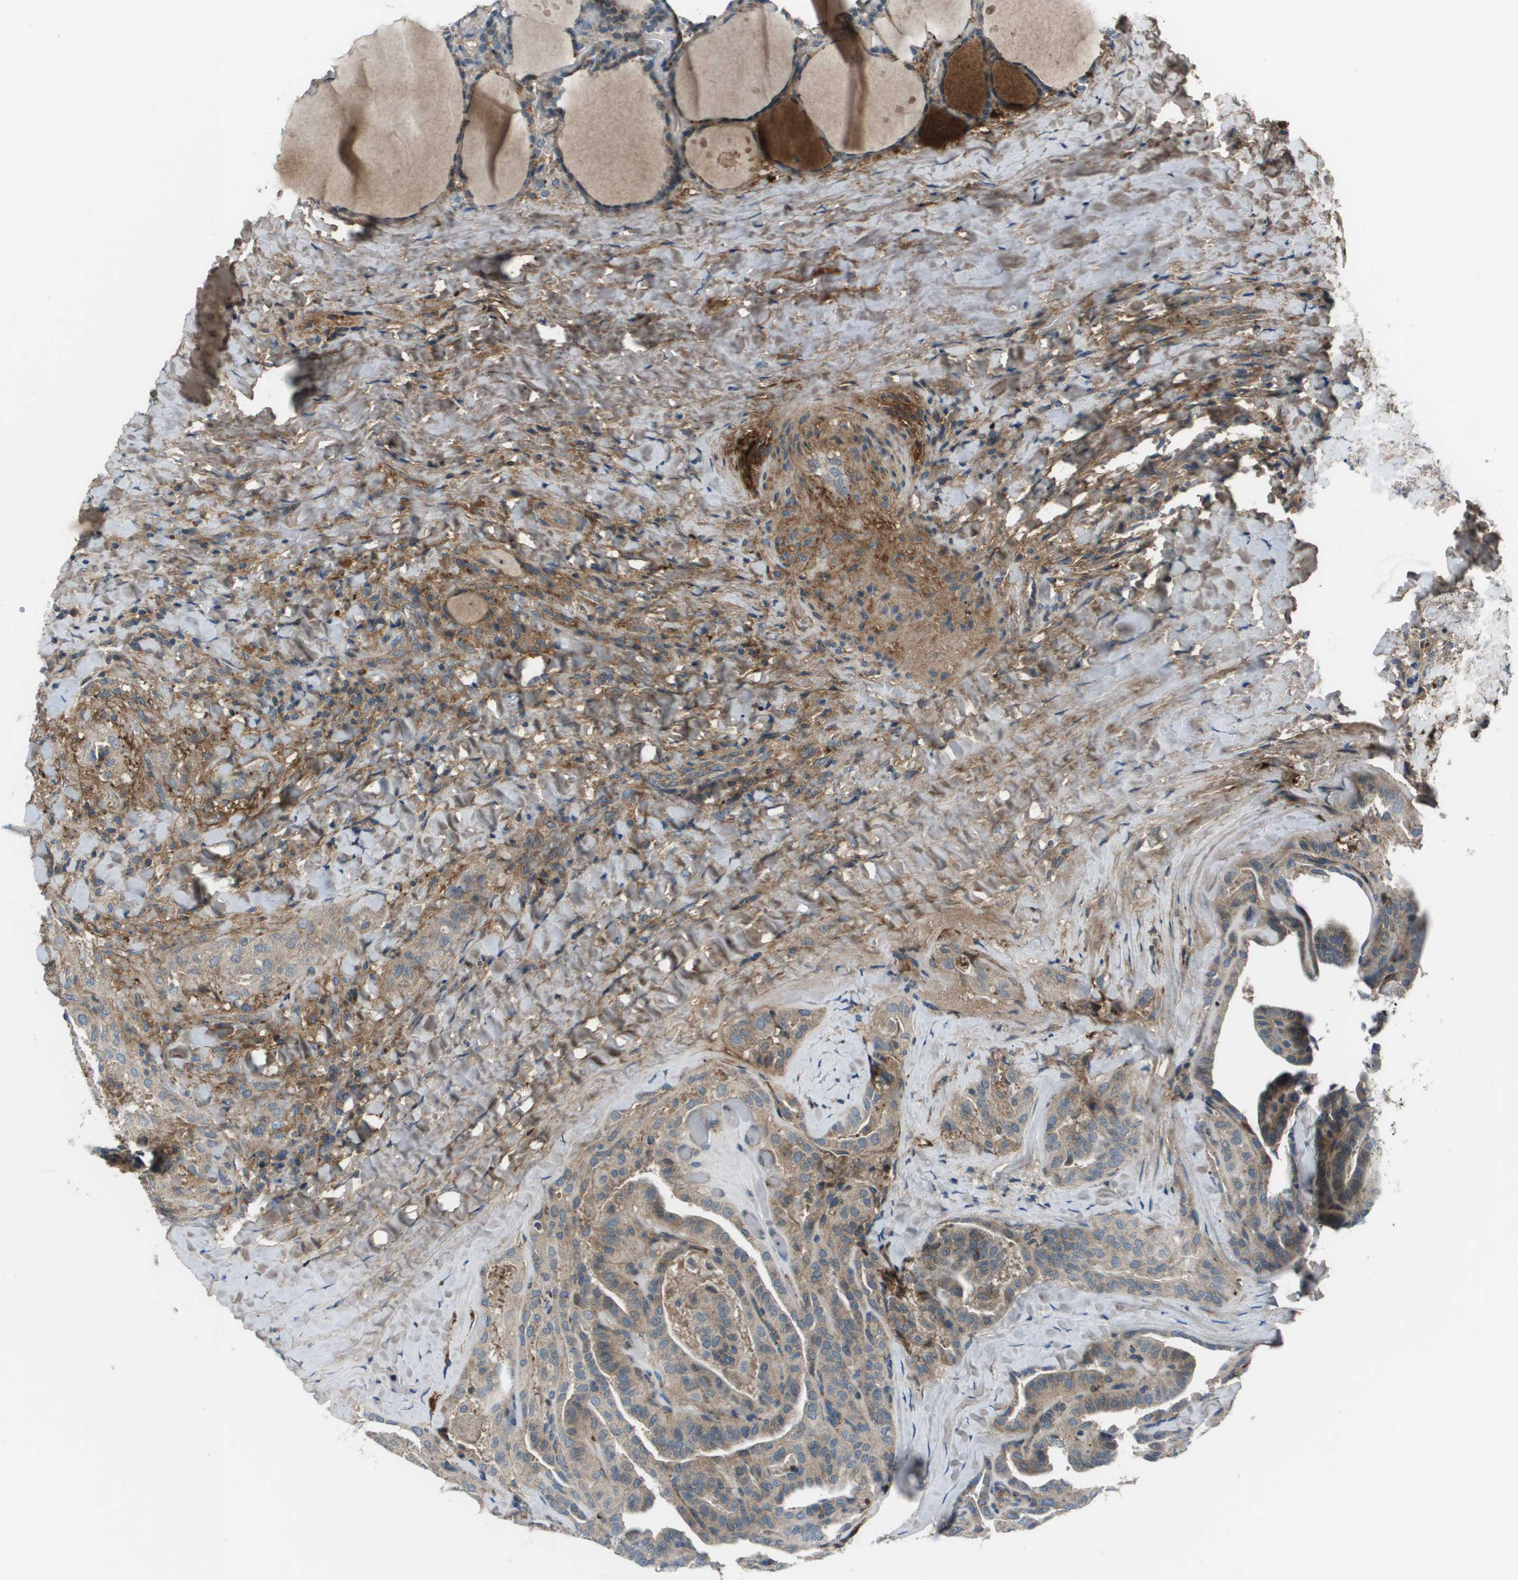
{"staining": {"intensity": "weak", "quantity": "25%-75%", "location": "cytoplasmic/membranous"}, "tissue": "thyroid cancer", "cell_type": "Tumor cells", "image_type": "cancer", "snomed": [{"axis": "morphology", "description": "Papillary adenocarcinoma, NOS"}, {"axis": "topography", "description": "Thyroid gland"}], "caption": "IHC of thyroid papillary adenocarcinoma displays low levels of weak cytoplasmic/membranous staining in about 25%-75% of tumor cells. (brown staining indicates protein expression, while blue staining denotes nuclei).", "gene": "PCOLCE", "patient": {"sex": "male", "age": 77}}